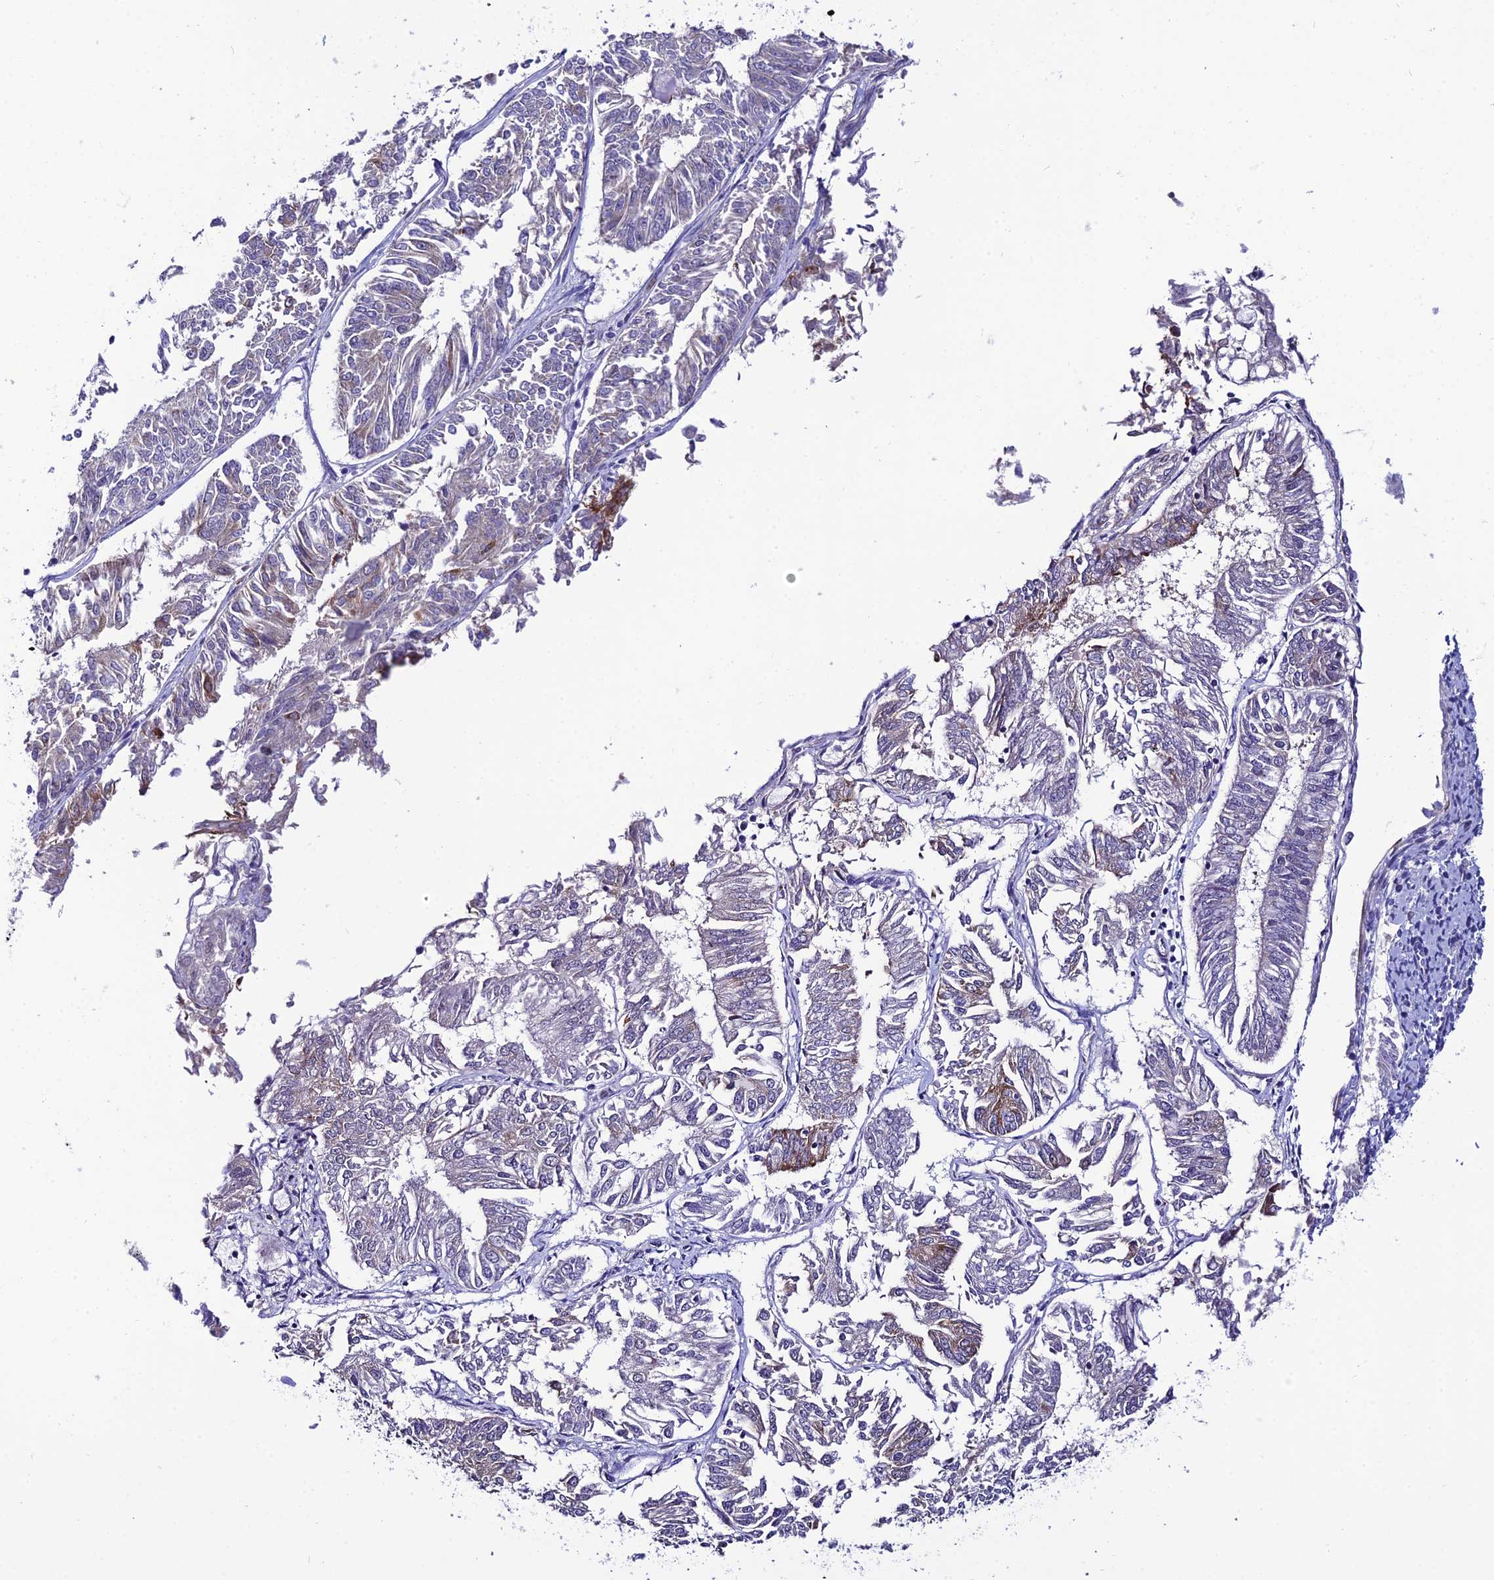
{"staining": {"intensity": "moderate", "quantity": "<25%", "location": "cytoplasmic/membranous"}, "tissue": "endometrial cancer", "cell_type": "Tumor cells", "image_type": "cancer", "snomed": [{"axis": "morphology", "description": "Adenocarcinoma, NOS"}, {"axis": "topography", "description": "Endometrium"}], "caption": "Moderate cytoplasmic/membranous protein expression is identified in approximately <25% of tumor cells in adenocarcinoma (endometrial).", "gene": "SYT15", "patient": {"sex": "female", "age": 58}}